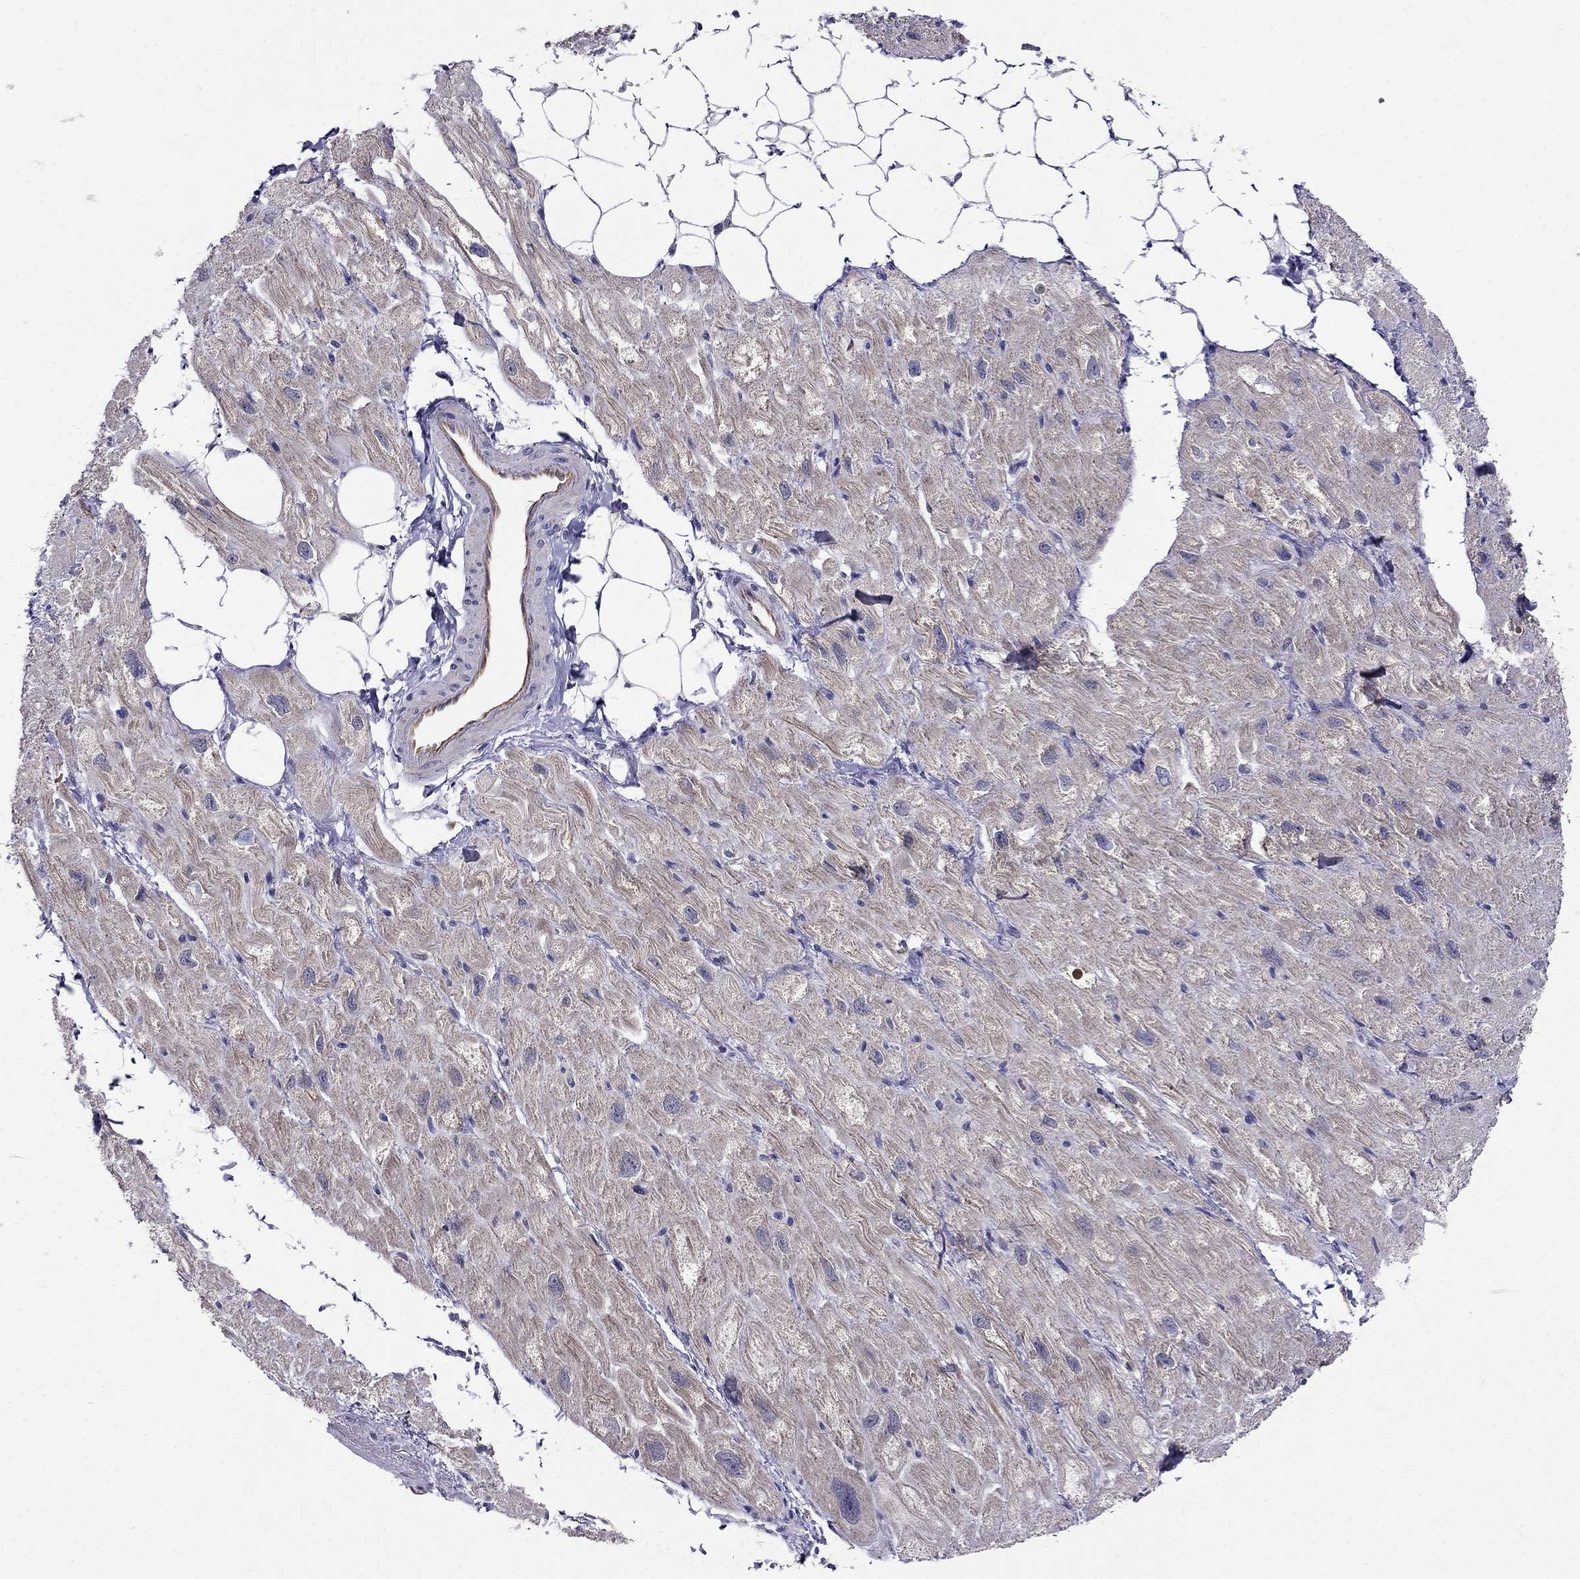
{"staining": {"intensity": "weak", "quantity": "25%-75%", "location": "cytoplasmic/membranous"}, "tissue": "heart muscle", "cell_type": "Cardiomyocytes", "image_type": "normal", "snomed": [{"axis": "morphology", "description": "Normal tissue, NOS"}, {"axis": "topography", "description": "Heart"}], "caption": "A low amount of weak cytoplasmic/membranous staining is identified in about 25%-75% of cardiomyocytes in unremarkable heart muscle.", "gene": "SPINT4", "patient": {"sex": "male", "age": 66}}